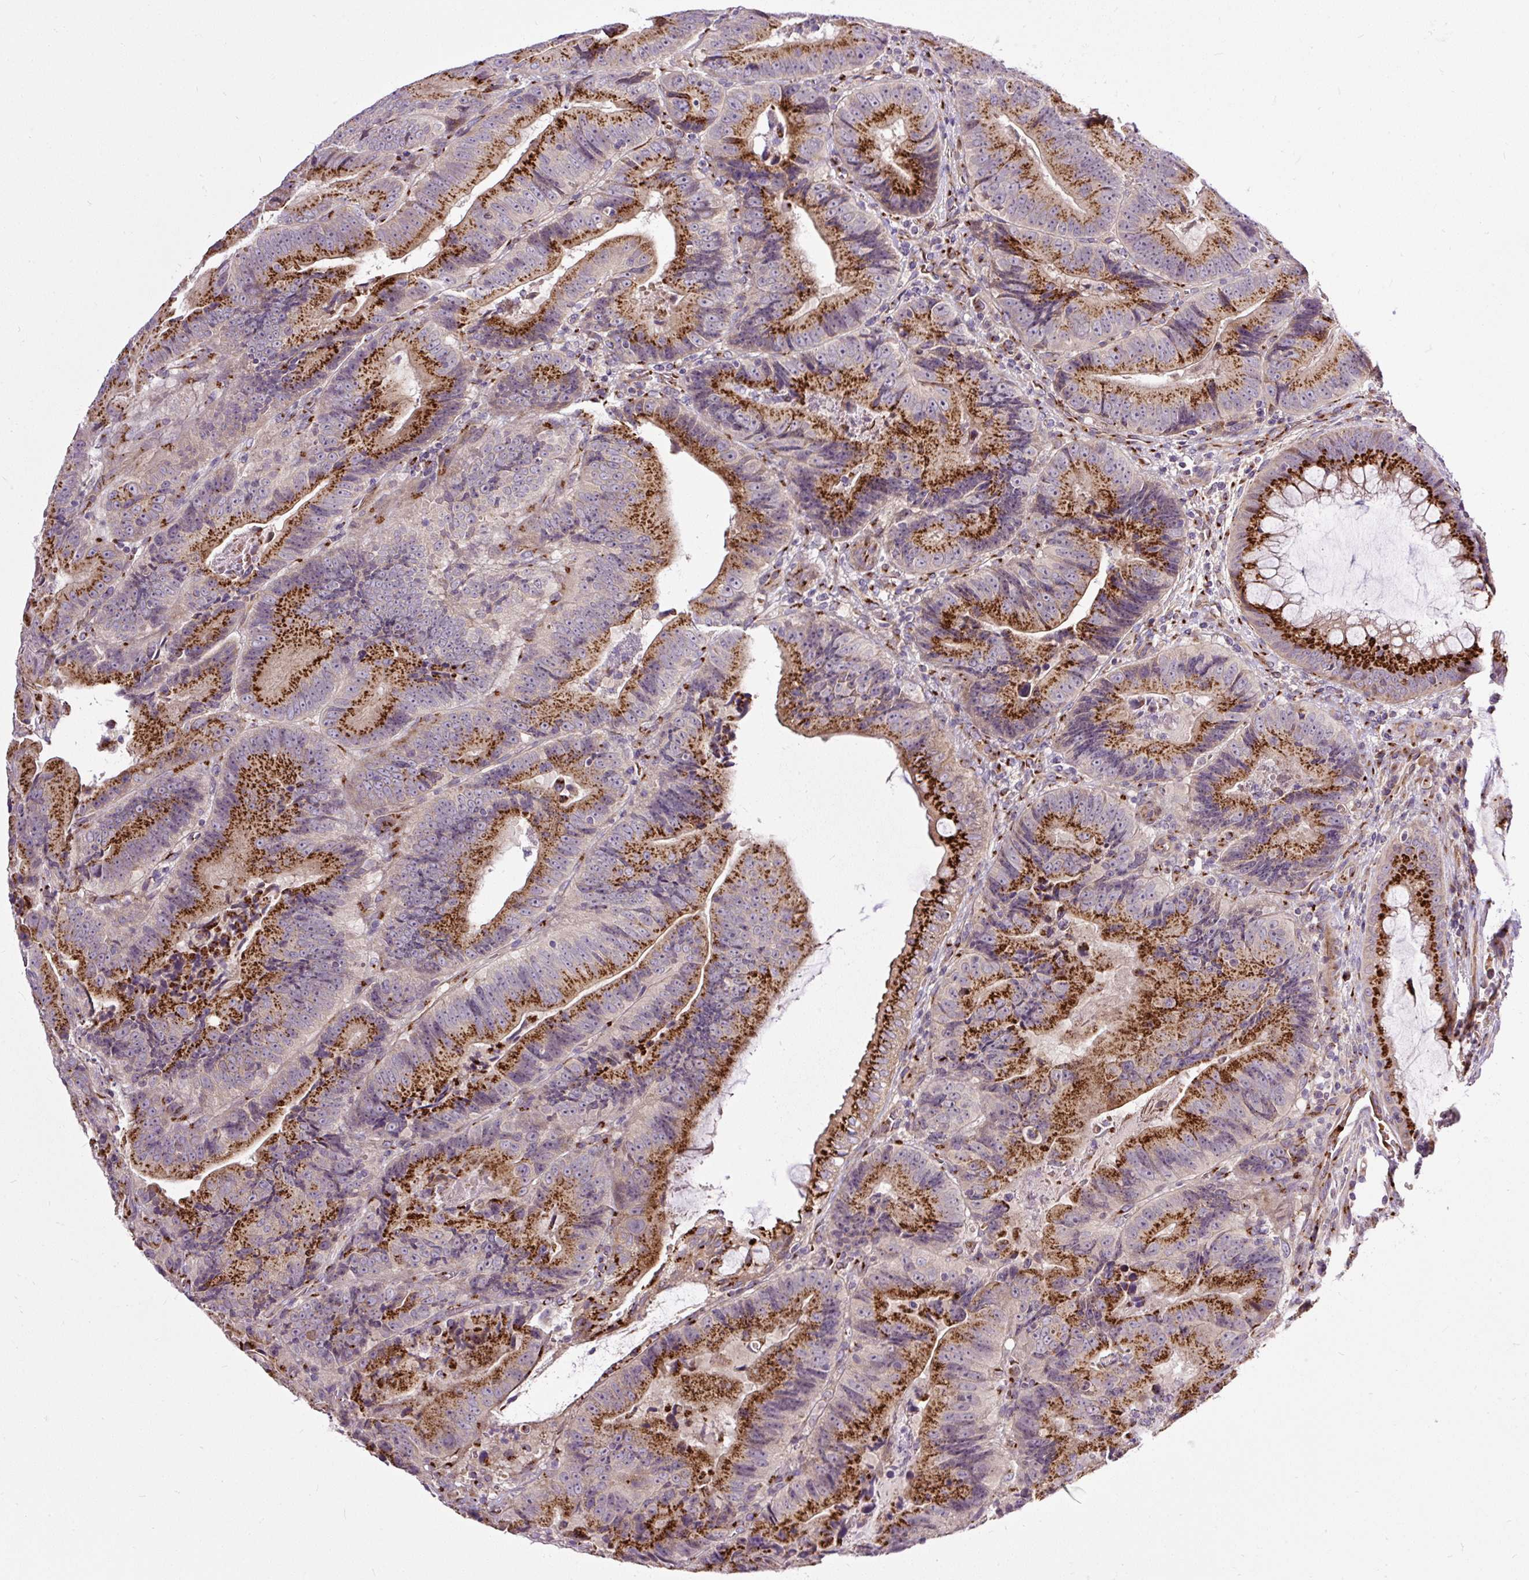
{"staining": {"intensity": "strong", "quantity": ">75%", "location": "cytoplasmic/membranous"}, "tissue": "colorectal cancer", "cell_type": "Tumor cells", "image_type": "cancer", "snomed": [{"axis": "morphology", "description": "Adenocarcinoma, NOS"}, {"axis": "topography", "description": "Colon"}], "caption": "Human colorectal cancer (adenocarcinoma) stained for a protein (brown) exhibits strong cytoplasmic/membranous positive staining in about >75% of tumor cells.", "gene": "MSMP", "patient": {"sex": "female", "age": 86}}